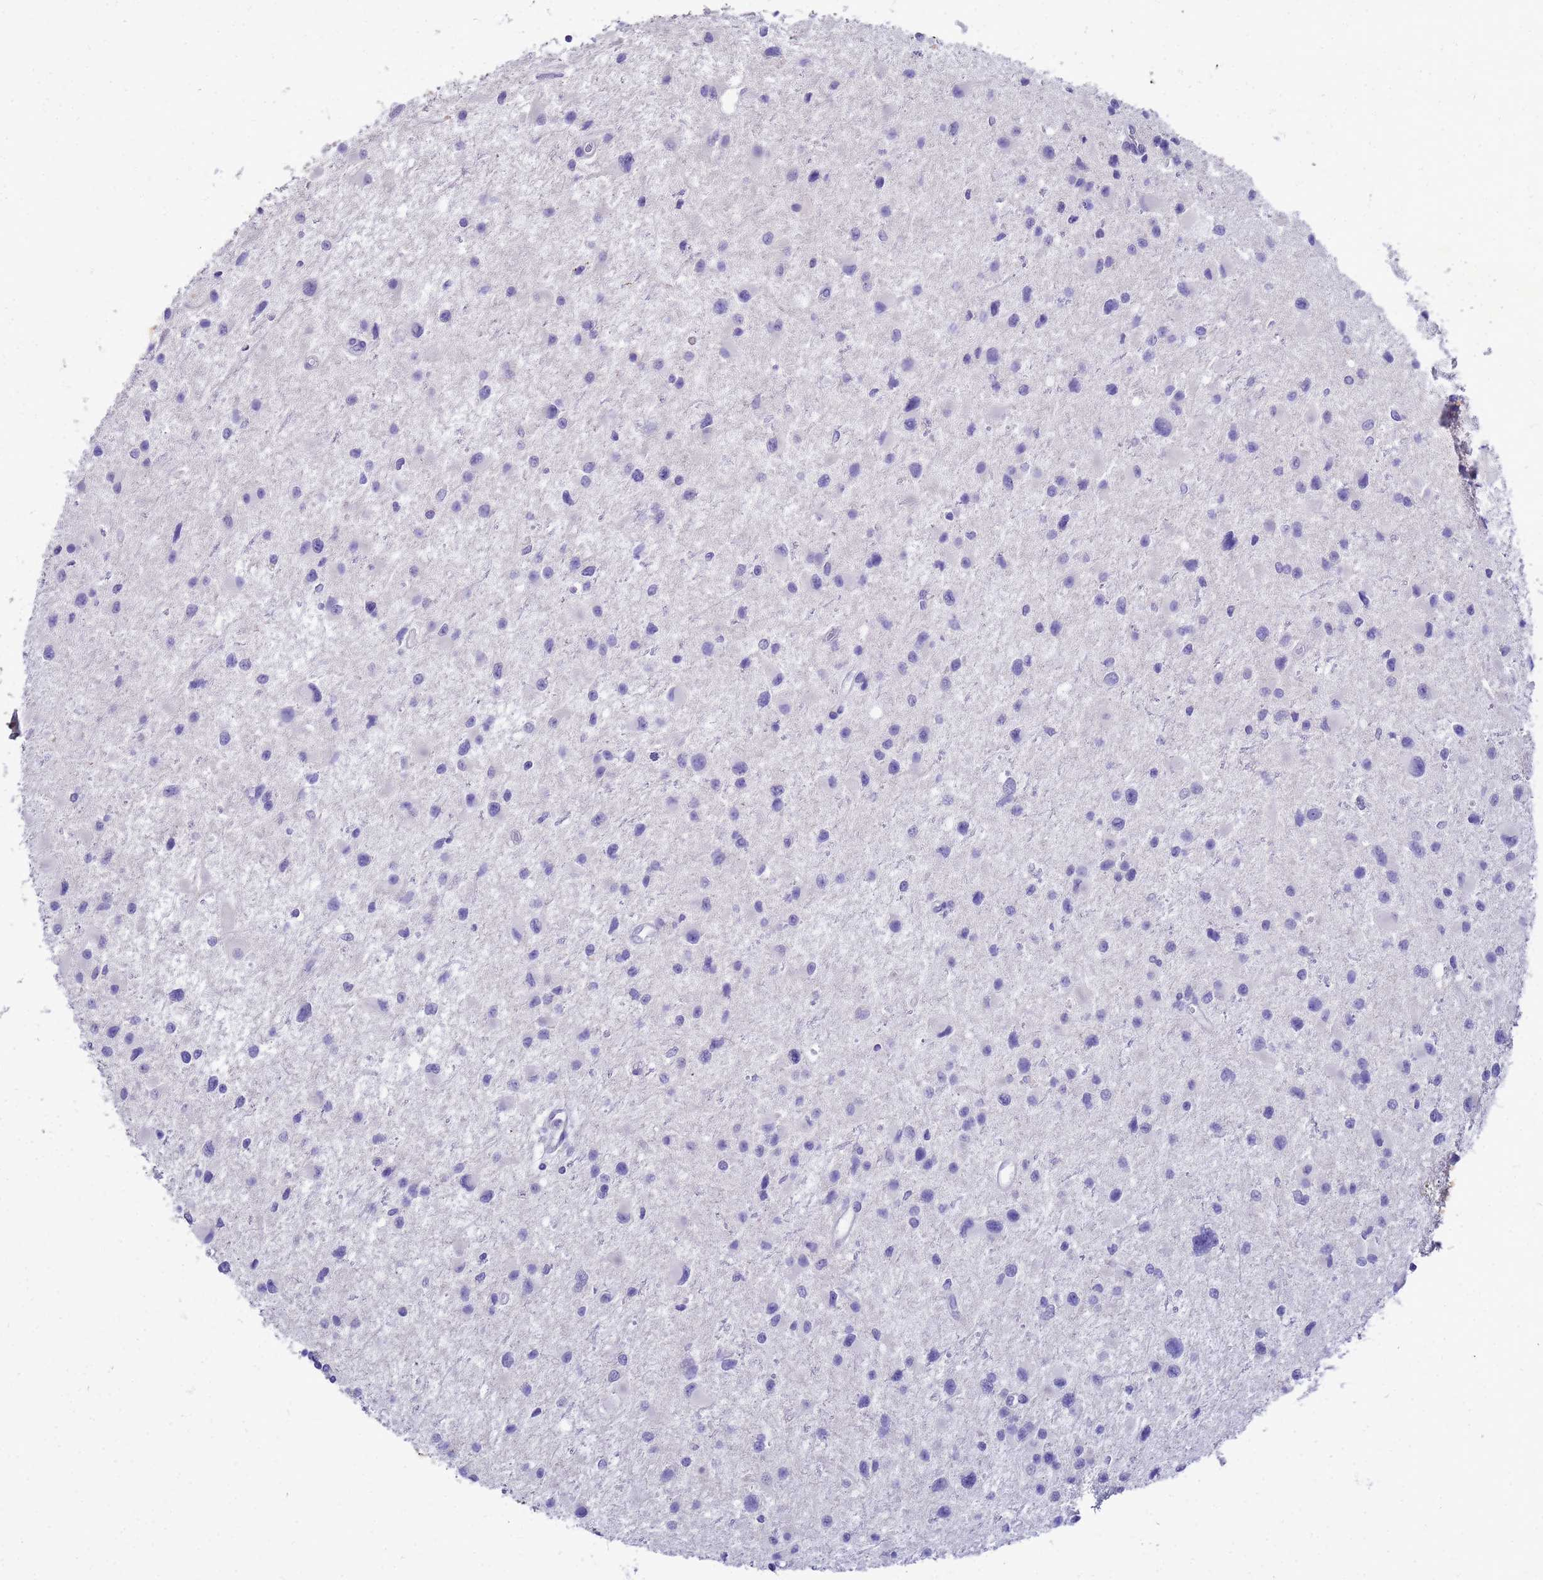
{"staining": {"intensity": "negative", "quantity": "none", "location": "none"}, "tissue": "glioma", "cell_type": "Tumor cells", "image_type": "cancer", "snomed": [{"axis": "morphology", "description": "Glioma, malignant, Low grade"}, {"axis": "topography", "description": "Brain"}], "caption": "DAB (3,3'-diaminobenzidine) immunohistochemical staining of human malignant glioma (low-grade) reveals no significant staining in tumor cells. Nuclei are stained in blue.", "gene": "MS4A13", "patient": {"sex": "female", "age": 32}}